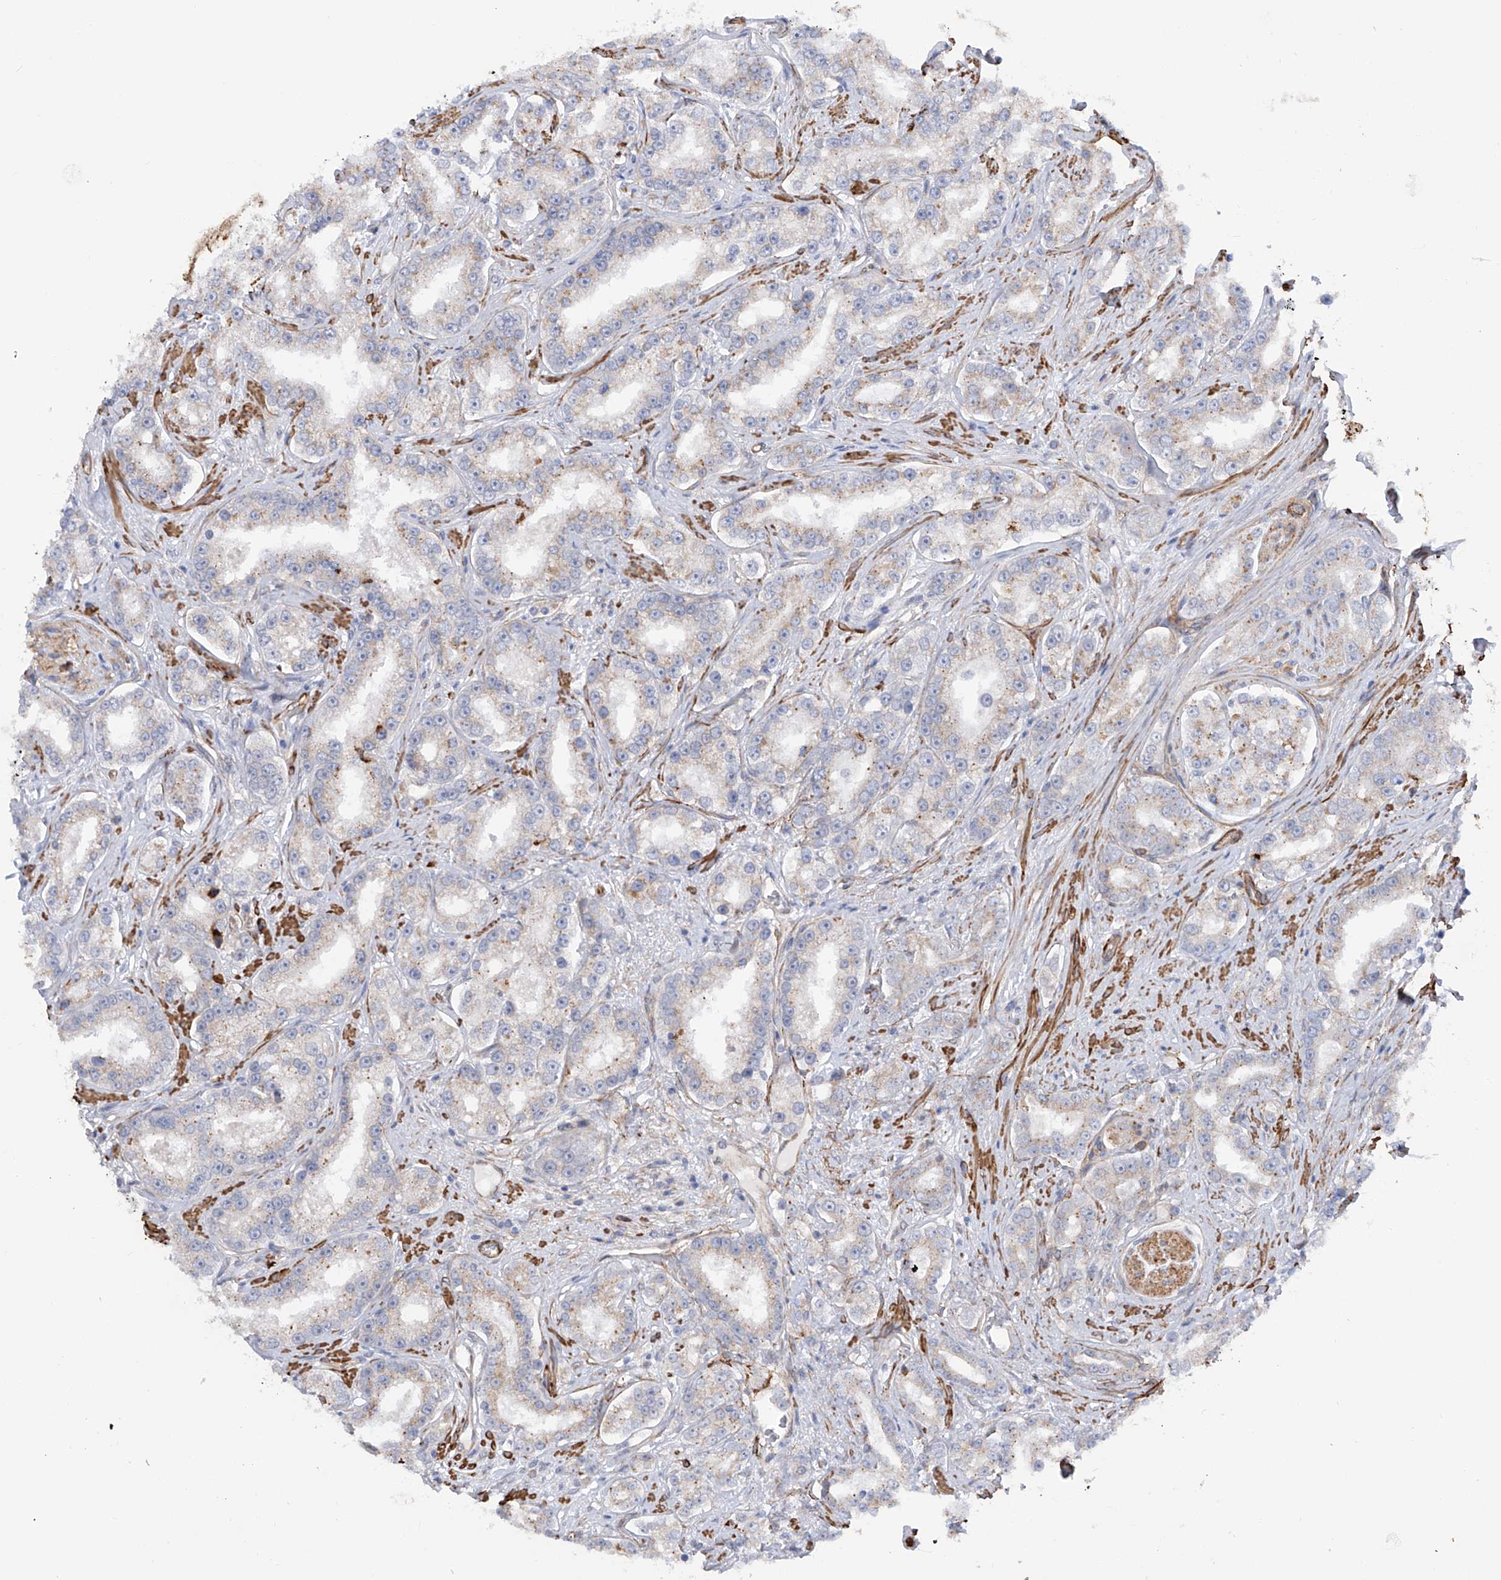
{"staining": {"intensity": "weak", "quantity": "<25%", "location": "cytoplasmic/membranous"}, "tissue": "prostate cancer", "cell_type": "Tumor cells", "image_type": "cancer", "snomed": [{"axis": "morphology", "description": "Normal tissue, NOS"}, {"axis": "morphology", "description": "Adenocarcinoma, High grade"}, {"axis": "topography", "description": "Prostate"}], "caption": "An image of human adenocarcinoma (high-grade) (prostate) is negative for staining in tumor cells. The staining was performed using DAB to visualize the protein expression in brown, while the nuclei were stained in blue with hematoxylin (Magnification: 20x).", "gene": "ZNF490", "patient": {"sex": "male", "age": 83}}